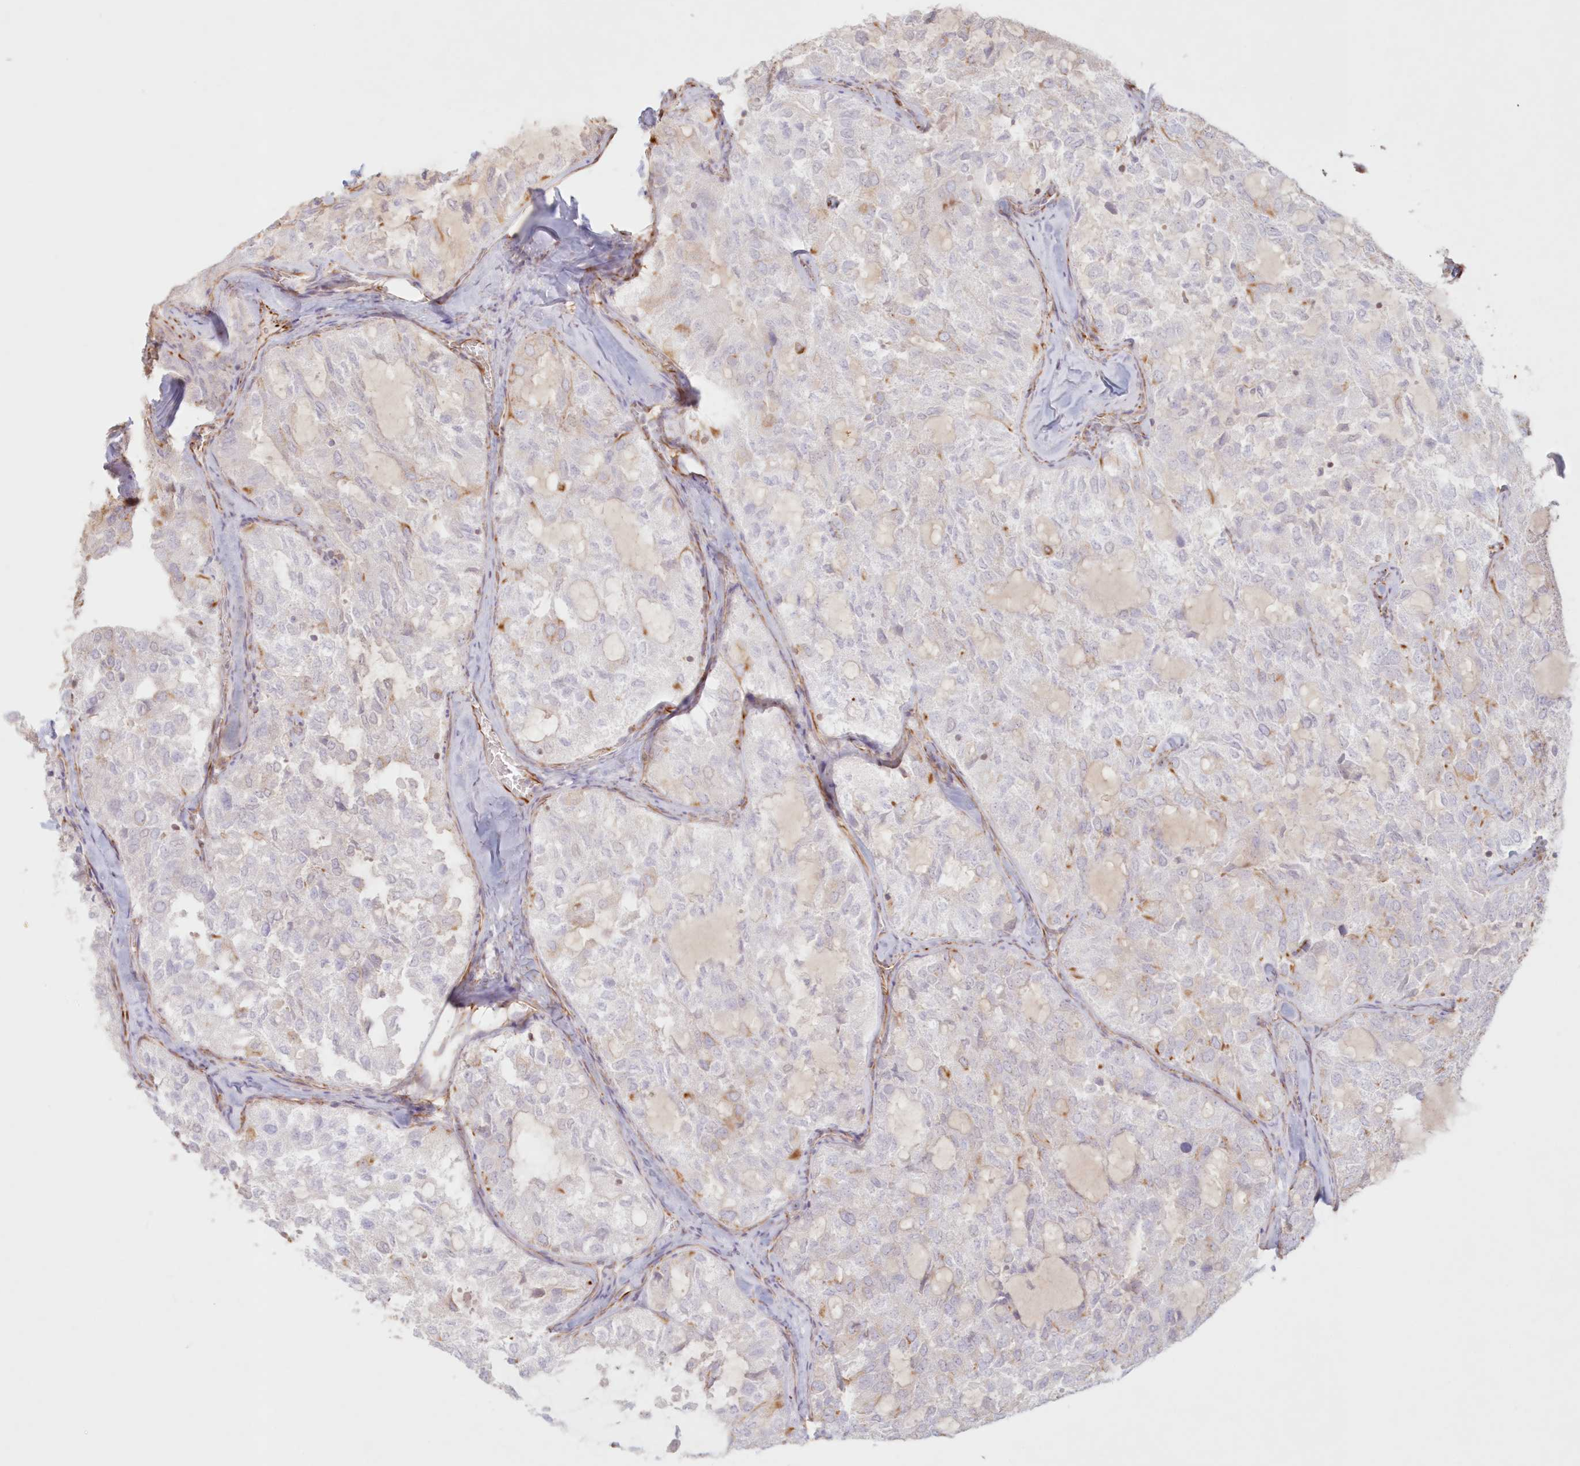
{"staining": {"intensity": "negative", "quantity": "none", "location": "none"}, "tissue": "thyroid cancer", "cell_type": "Tumor cells", "image_type": "cancer", "snomed": [{"axis": "morphology", "description": "Follicular adenoma carcinoma, NOS"}, {"axis": "topography", "description": "Thyroid gland"}], "caption": "Immunohistochemistry of thyroid follicular adenoma carcinoma demonstrates no positivity in tumor cells.", "gene": "DMRTB1", "patient": {"sex": "male", "age": 75}}